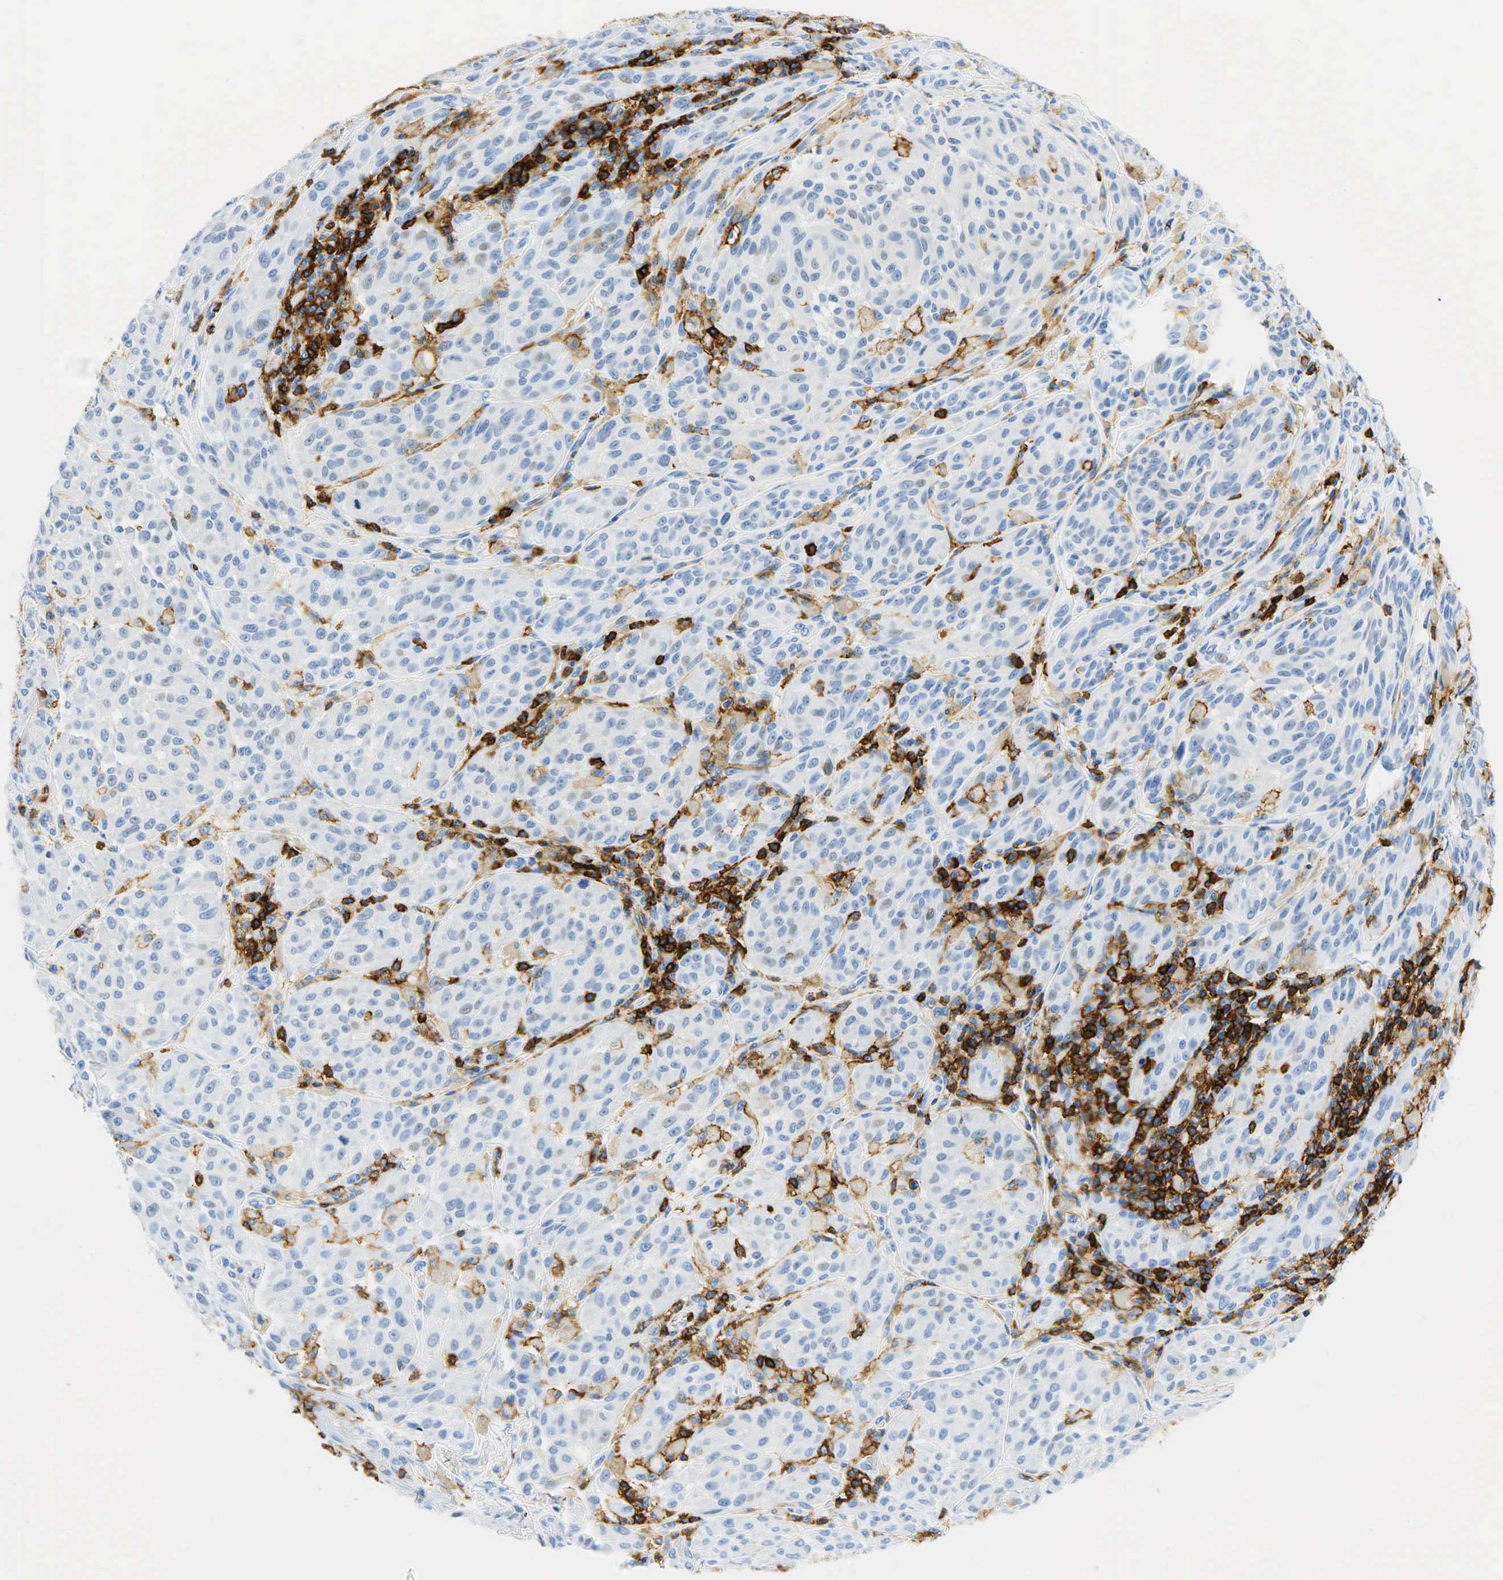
{"staining": {"intensity": "negative", "quantity": "none", "location": "none"}, "tissue": "melanoma", "cell_type": "Tumor cells", "image_type": "cancer", "snomed": [{"axis": "morphology", "description": "Malignant melanoma, NOS"}, {"axis": "topography", "description": "Skin"}], "caption": "High magnification brightfield microscopy of malignant melanoma stained with DAB (3,3'-diaminobenzidine) (brown) and counterstained with hematoxylin (blue): tumor cells show no significant expression.", "gene": "PTPRC", "patient": {"sex": "male", "age": 44}}